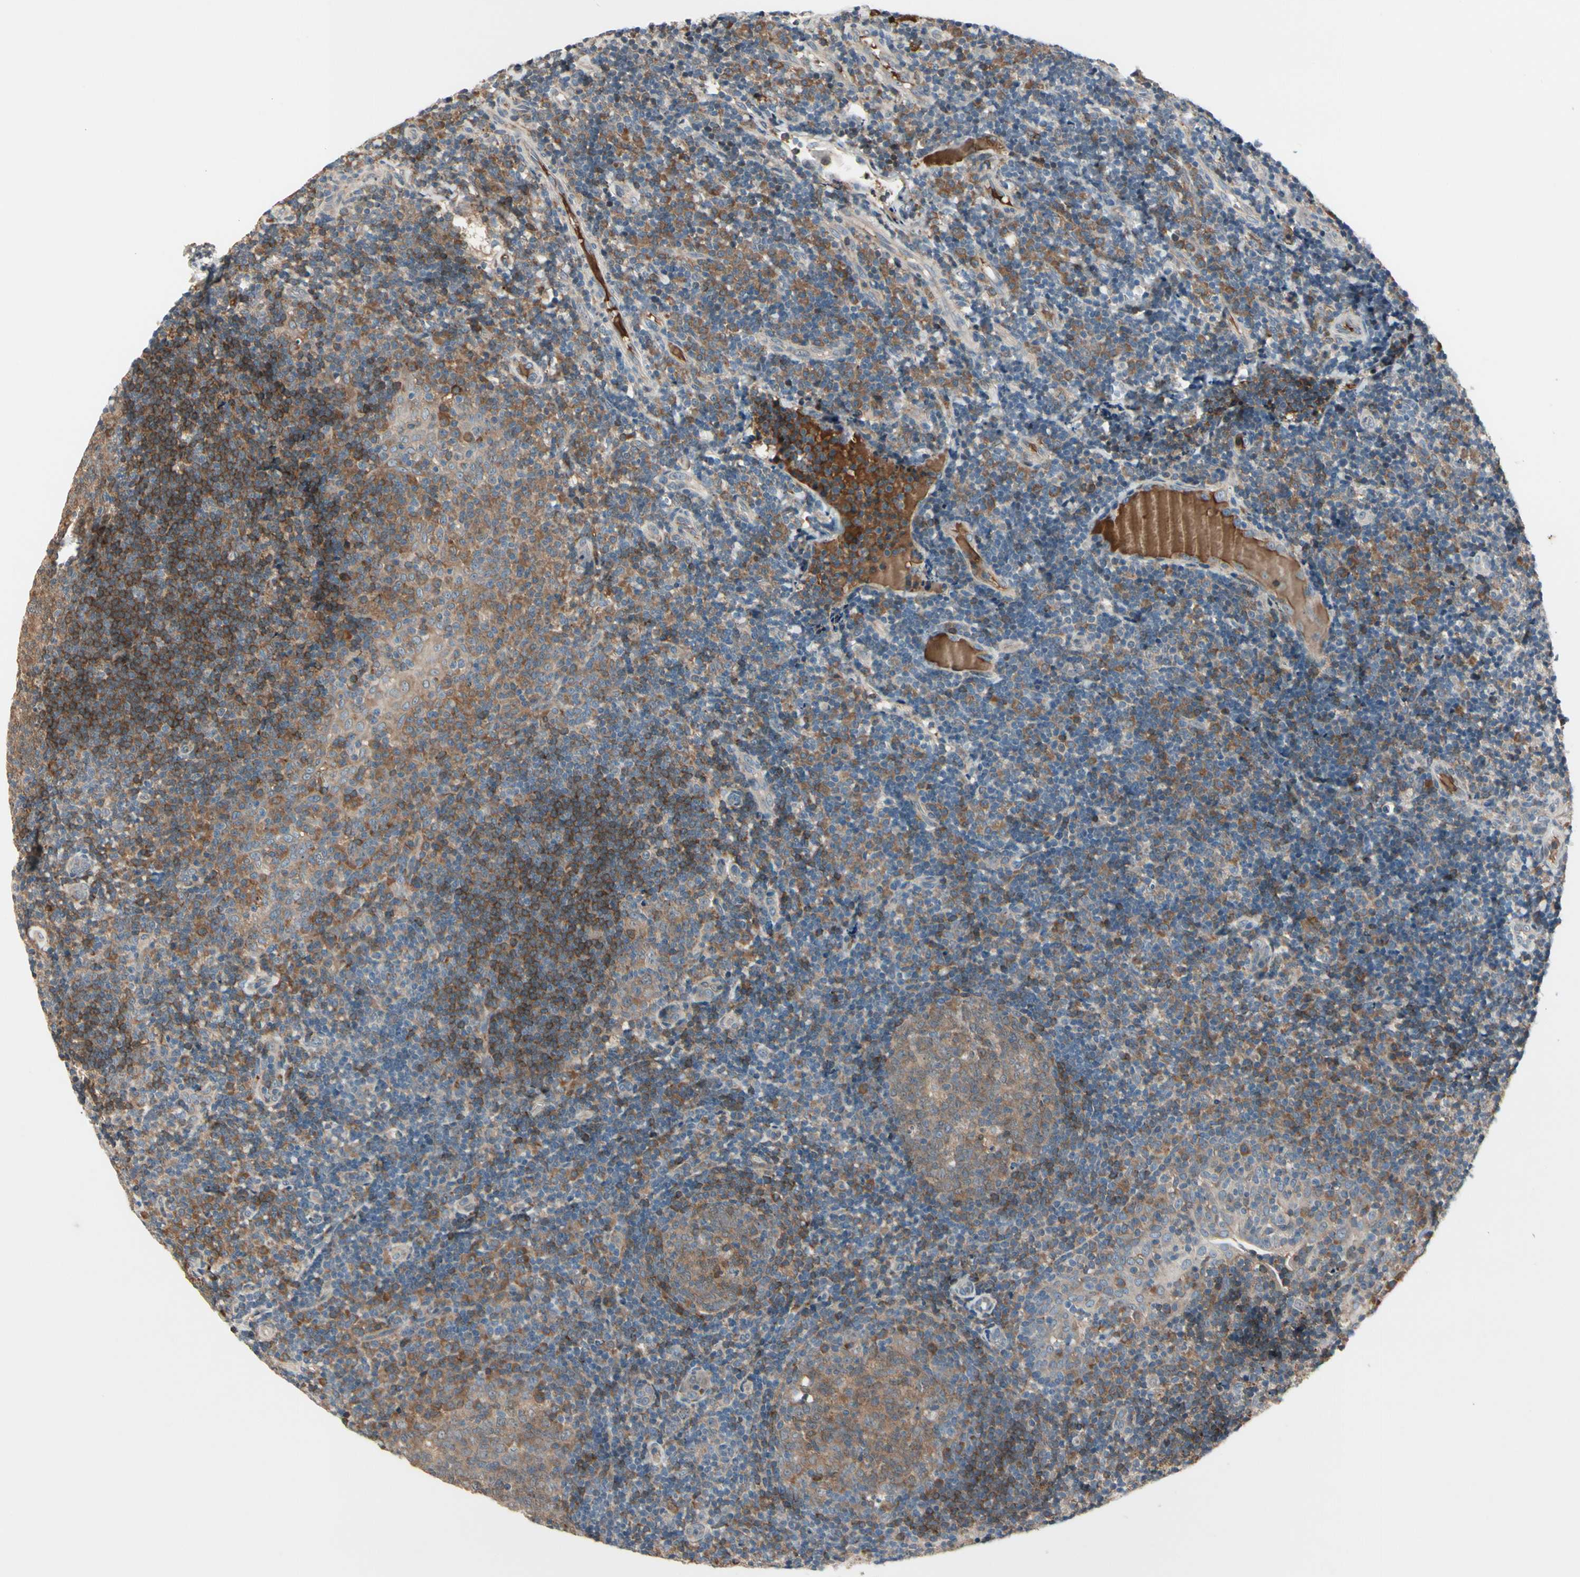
{"staining": {"intensity": "moderate", "quantity": ">75%", "location": "cytoplasmic/membranous"}, "tissue": "tonsil", "cell_type": "Germinal center cells", "image_type": "normal", "snomed": [{"axis": "morphology", "description": "Normal tissue, NOS"}, {"axis": "topography", "description": "Tonsil"}], "caption": "Tonsil stained with immunohistochemistry (IHC) exhibits moderate cytoplasmic/membranous expression in about >75% of germinal center cells.", "gene": "SNX29", "patient": {"sex": "female", "age": 40}}